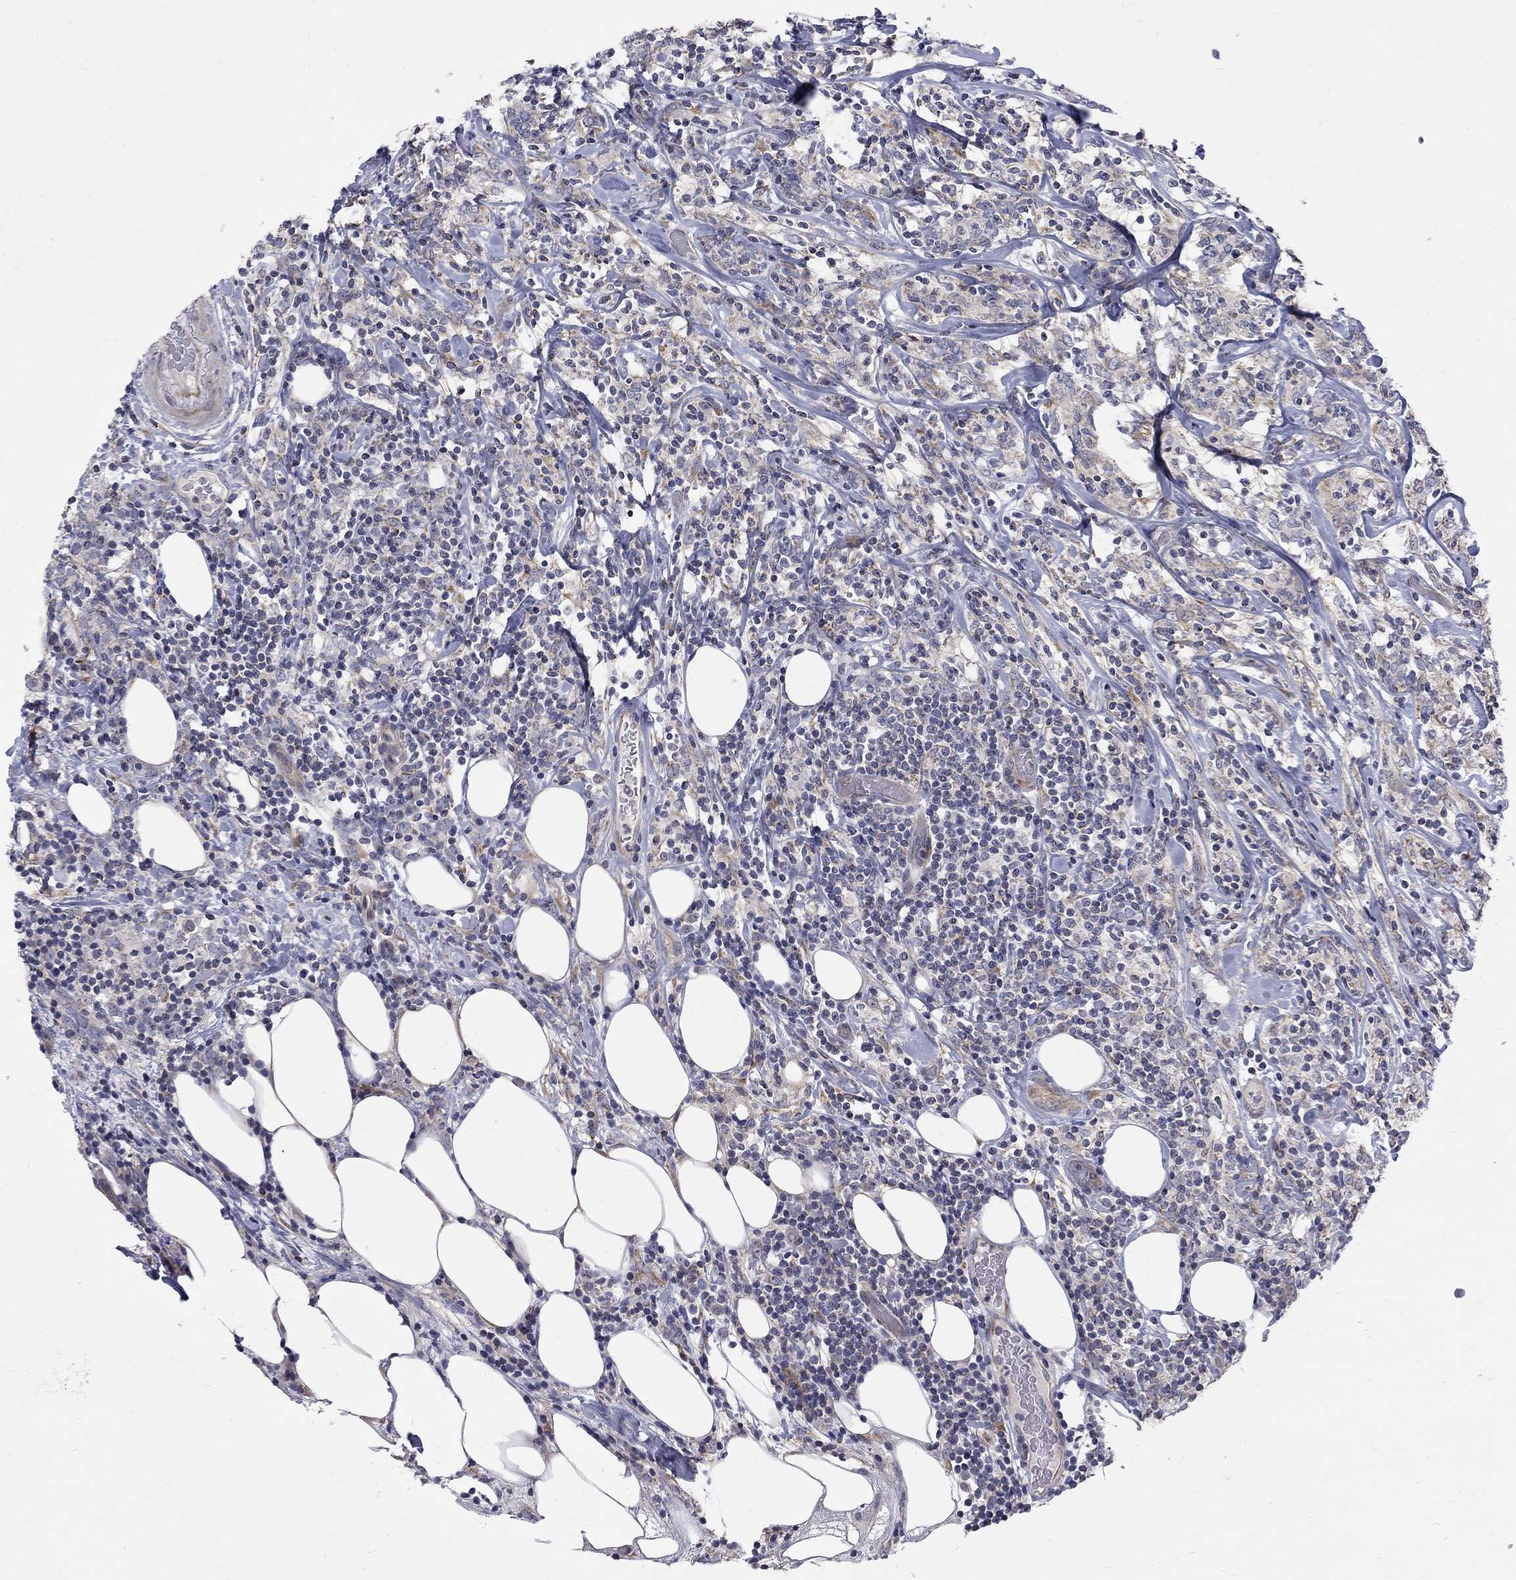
{"staining": {"intensity": "negative", "quantity": "none", "location": "none"}, "tissue": "lymphoma", "cell_type": "Tumor cells", "image_type": "cancer", "snomed": [{"axis": "morphology", "description": "Malignant lymphoma, non-Hodgkin's type, High grade"}, {"axis": "topography", "description": "Lymph node"}], "caption": "Tumor cells are negative for protein expression in human lymphoma.", "gene": "SH2B1", "patient": {"sex": "female", "age": 84}}